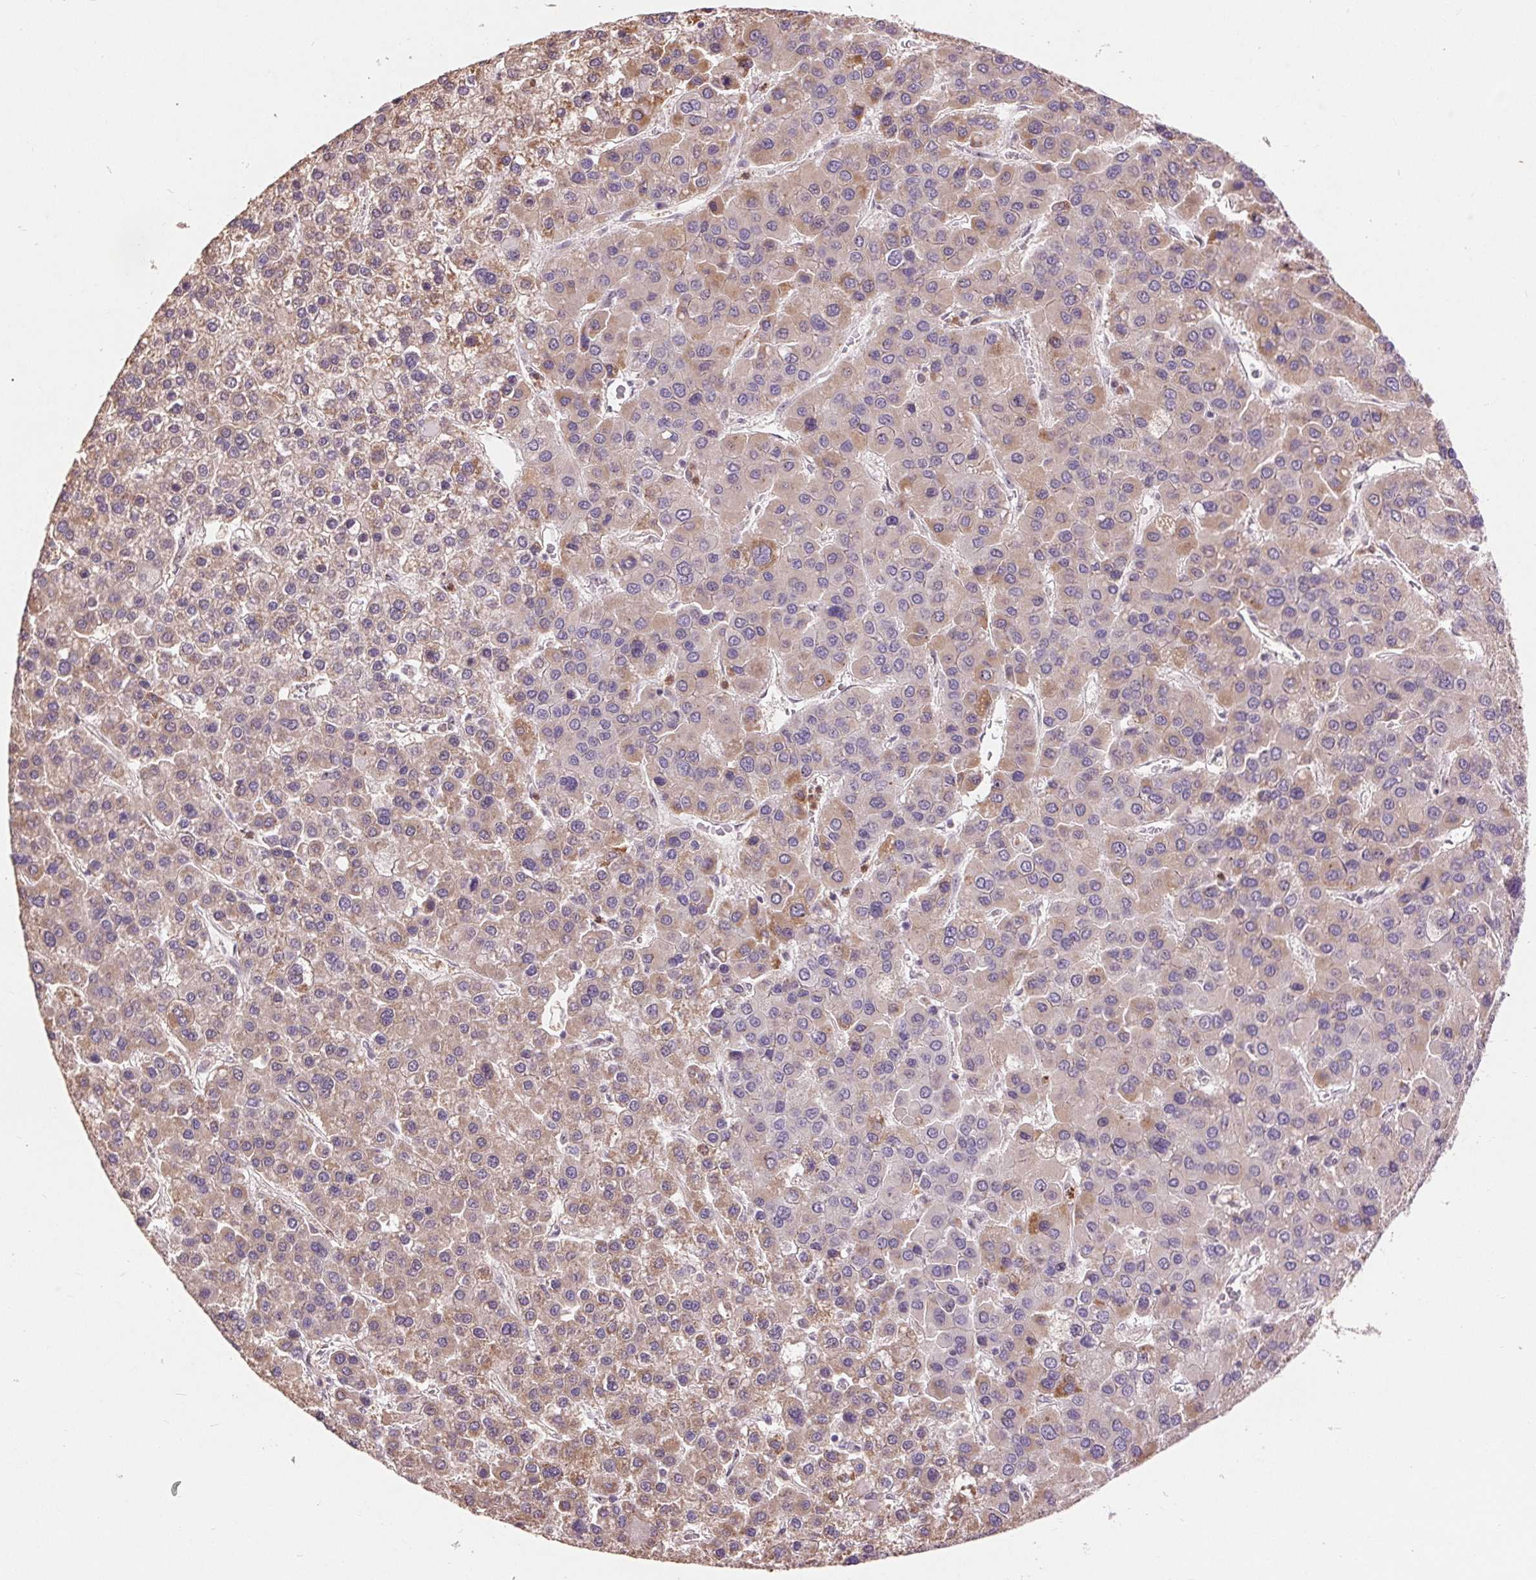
{"staining": {"intensity": "weak", "quantity": "25%-75%", "location": "cytoplasmic/membranous"}, "tissue": "liver cancer", "cell_type": "Tumor cells", "image_type": "cancer", "snomed": [{"axis": "morphology", "description": "Carcinoma, Hepatocellular, NOS"}, {"axis": "topography", "description": "Liver"}], "caption": "Protein staining of hepatocellular carcinoma (liver) tissue demonstrates weak cytoplasmic/membranous staining in about 25%-75% of tumor cells.", "gene": "RANBP3L", "patient": {"sex": "female", "age": 41}}